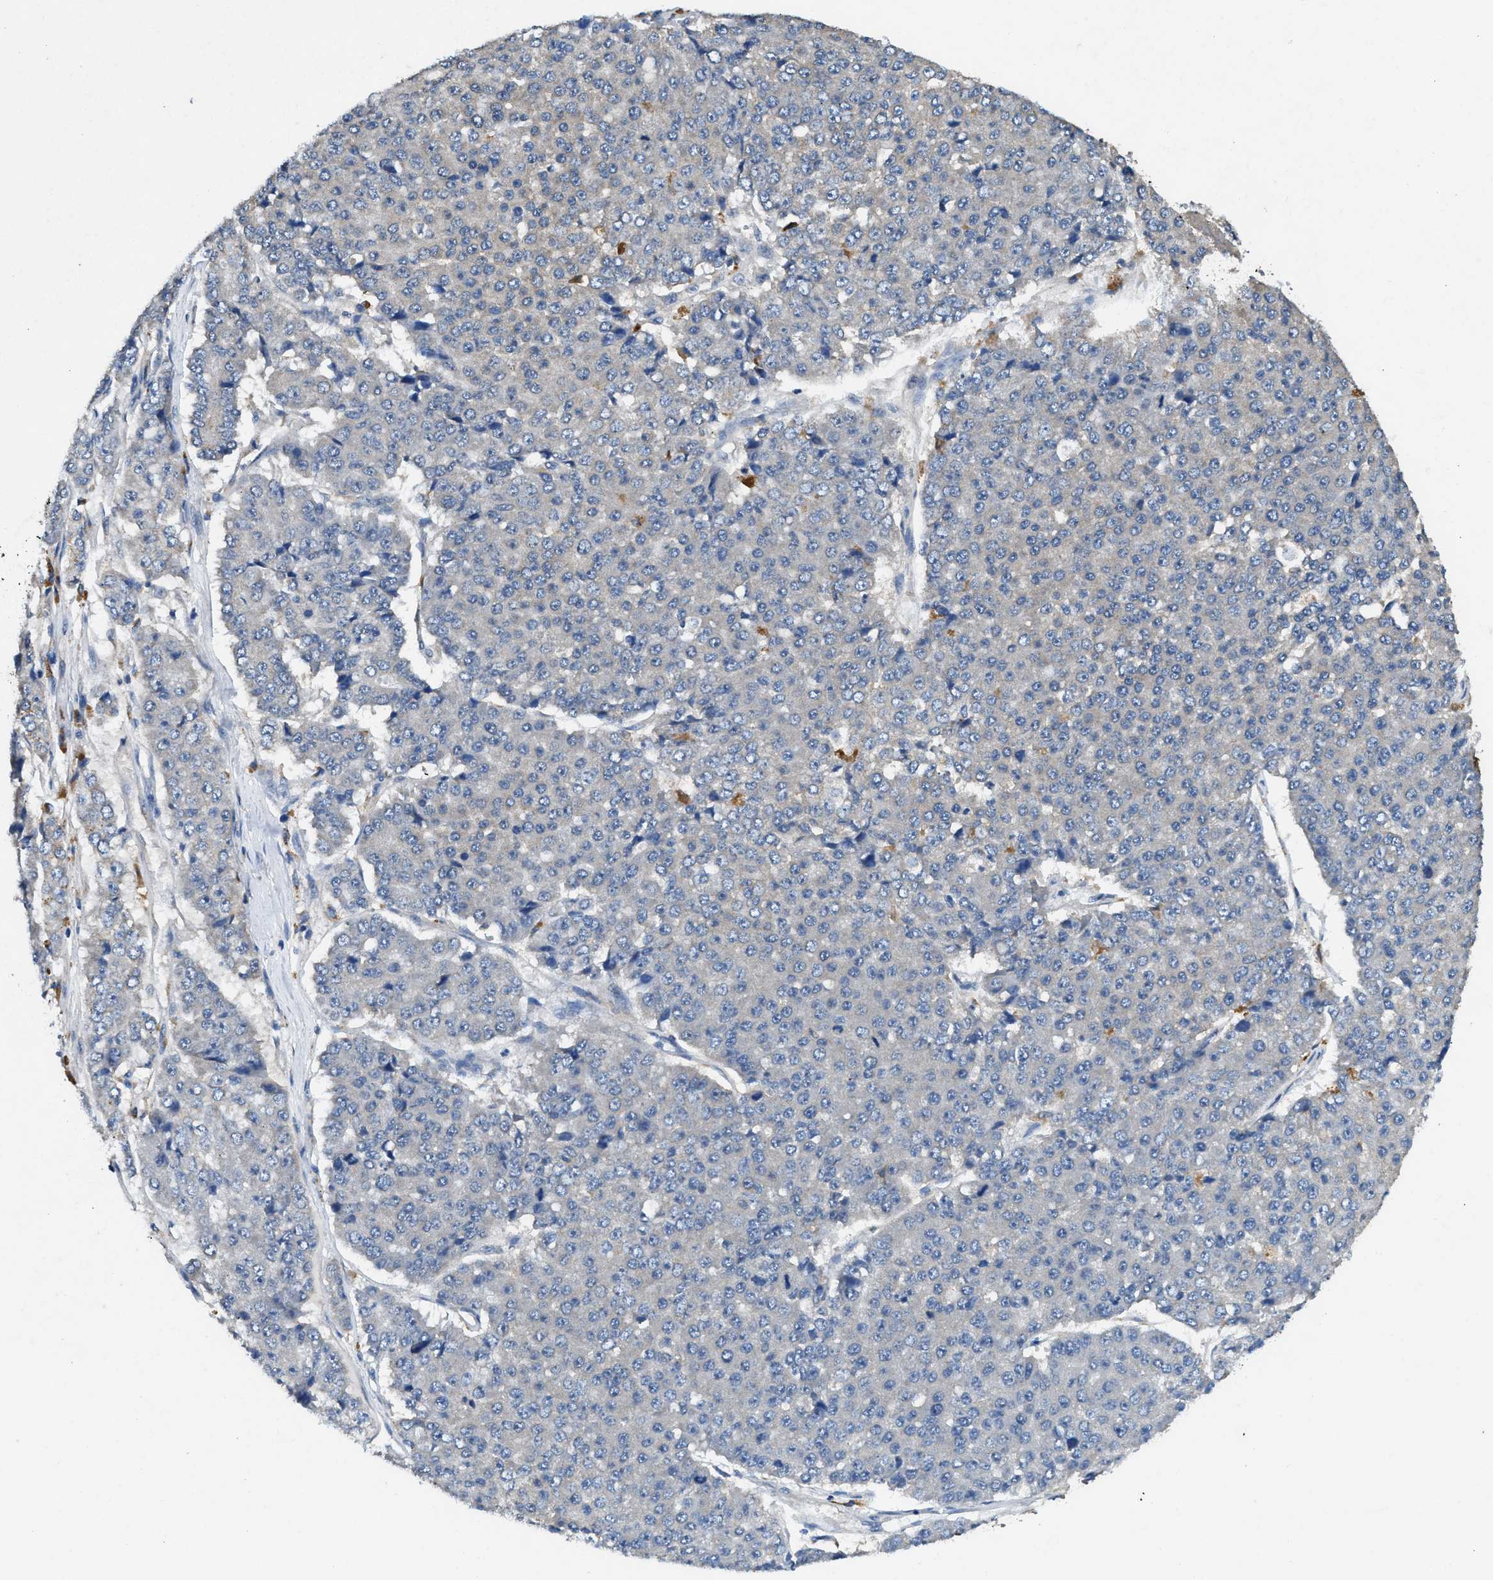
{"staining": {"intensity": "negative", "quantity": "none", "location": "none"}, "tissue": "pancreatic cancer", "cell_type": "Tumor cells", "image_type": "cancer", "snomed": [{"axis": "morphology", "description": "Adenocarcinoma, NOS"}, {"axis": "topography", "description": "Pancreas"}], "caption": "Micrograph shows no protein positivity in tumor cells of pancreatic cancer tissue.", "gene": "CDK15", "patient": {"sex": "male", "age": 50}}